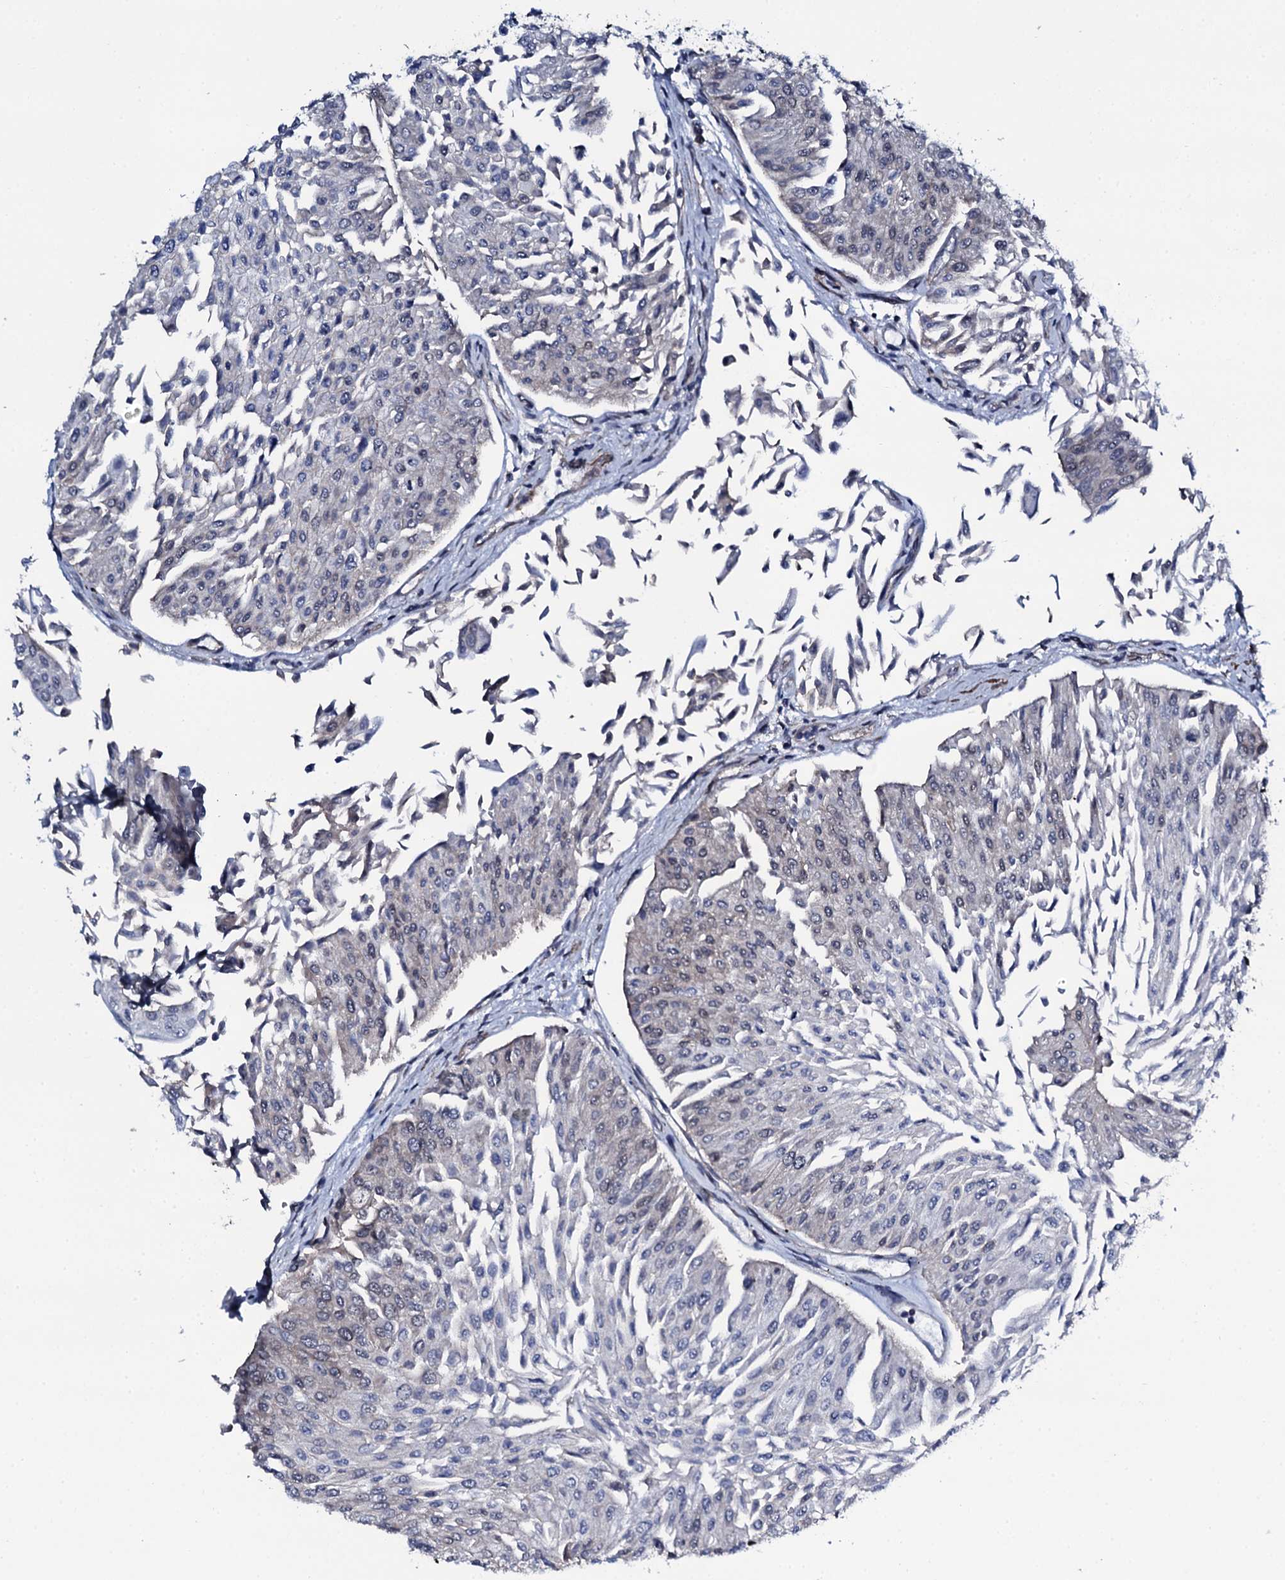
{"staining": {"intensity": "negative", "quantity": "none", "location": "none"}, "tissue": "urothelial cancer", "cell_type": "Tumor cells", "image_type": "cancer", "snomed": [{"axis": "morphology", "description": "Urothelial carcinoma, Low grade"}, {"axis": "topography", "description": "Urinary bladder"}], "caption": "DAB immunohistochemical staining of urothelial cancer shows no significant positivity in tumor cells.", "gene": "CWC15", "patient": {"sex": "male", "age": 67}}